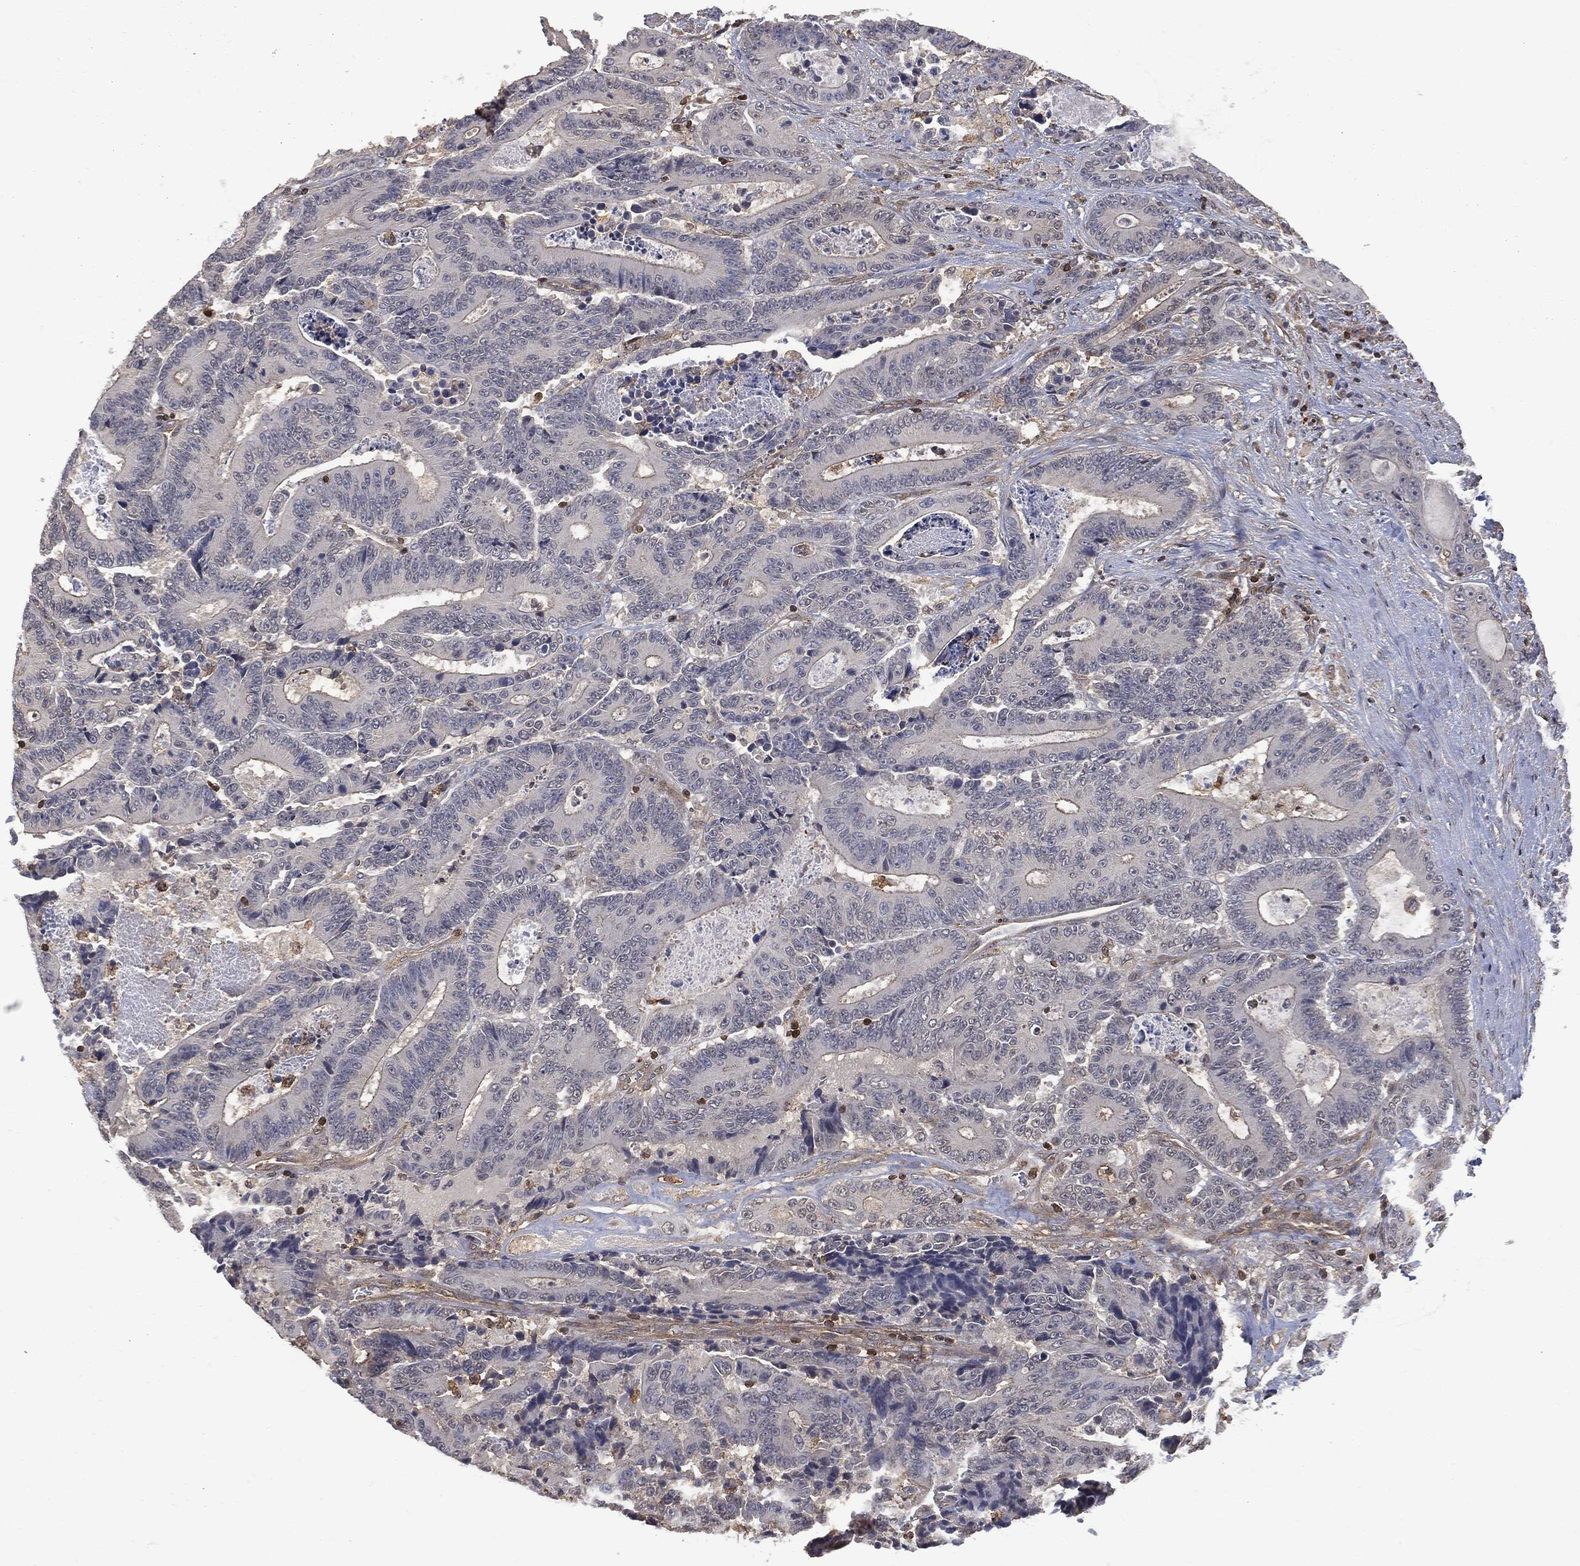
{"staining": {"intensity": "negative", "quantity": "none", "location": "none"}, "tissue": "colorectal cancer", "cell_type": "Tumor cells", "image_type": "cancer", "snomed": [{"axis": "morphology", "description": "Adenocarcinoma, NOS"}, {"axis": "topography", "description": "Colon"}], "caption": "The IHC image has no significant staining in tumor cells of colorectal cancer tissue.", "gene": "PSMB10", "patient": {"sex": "male", "age": 83}}